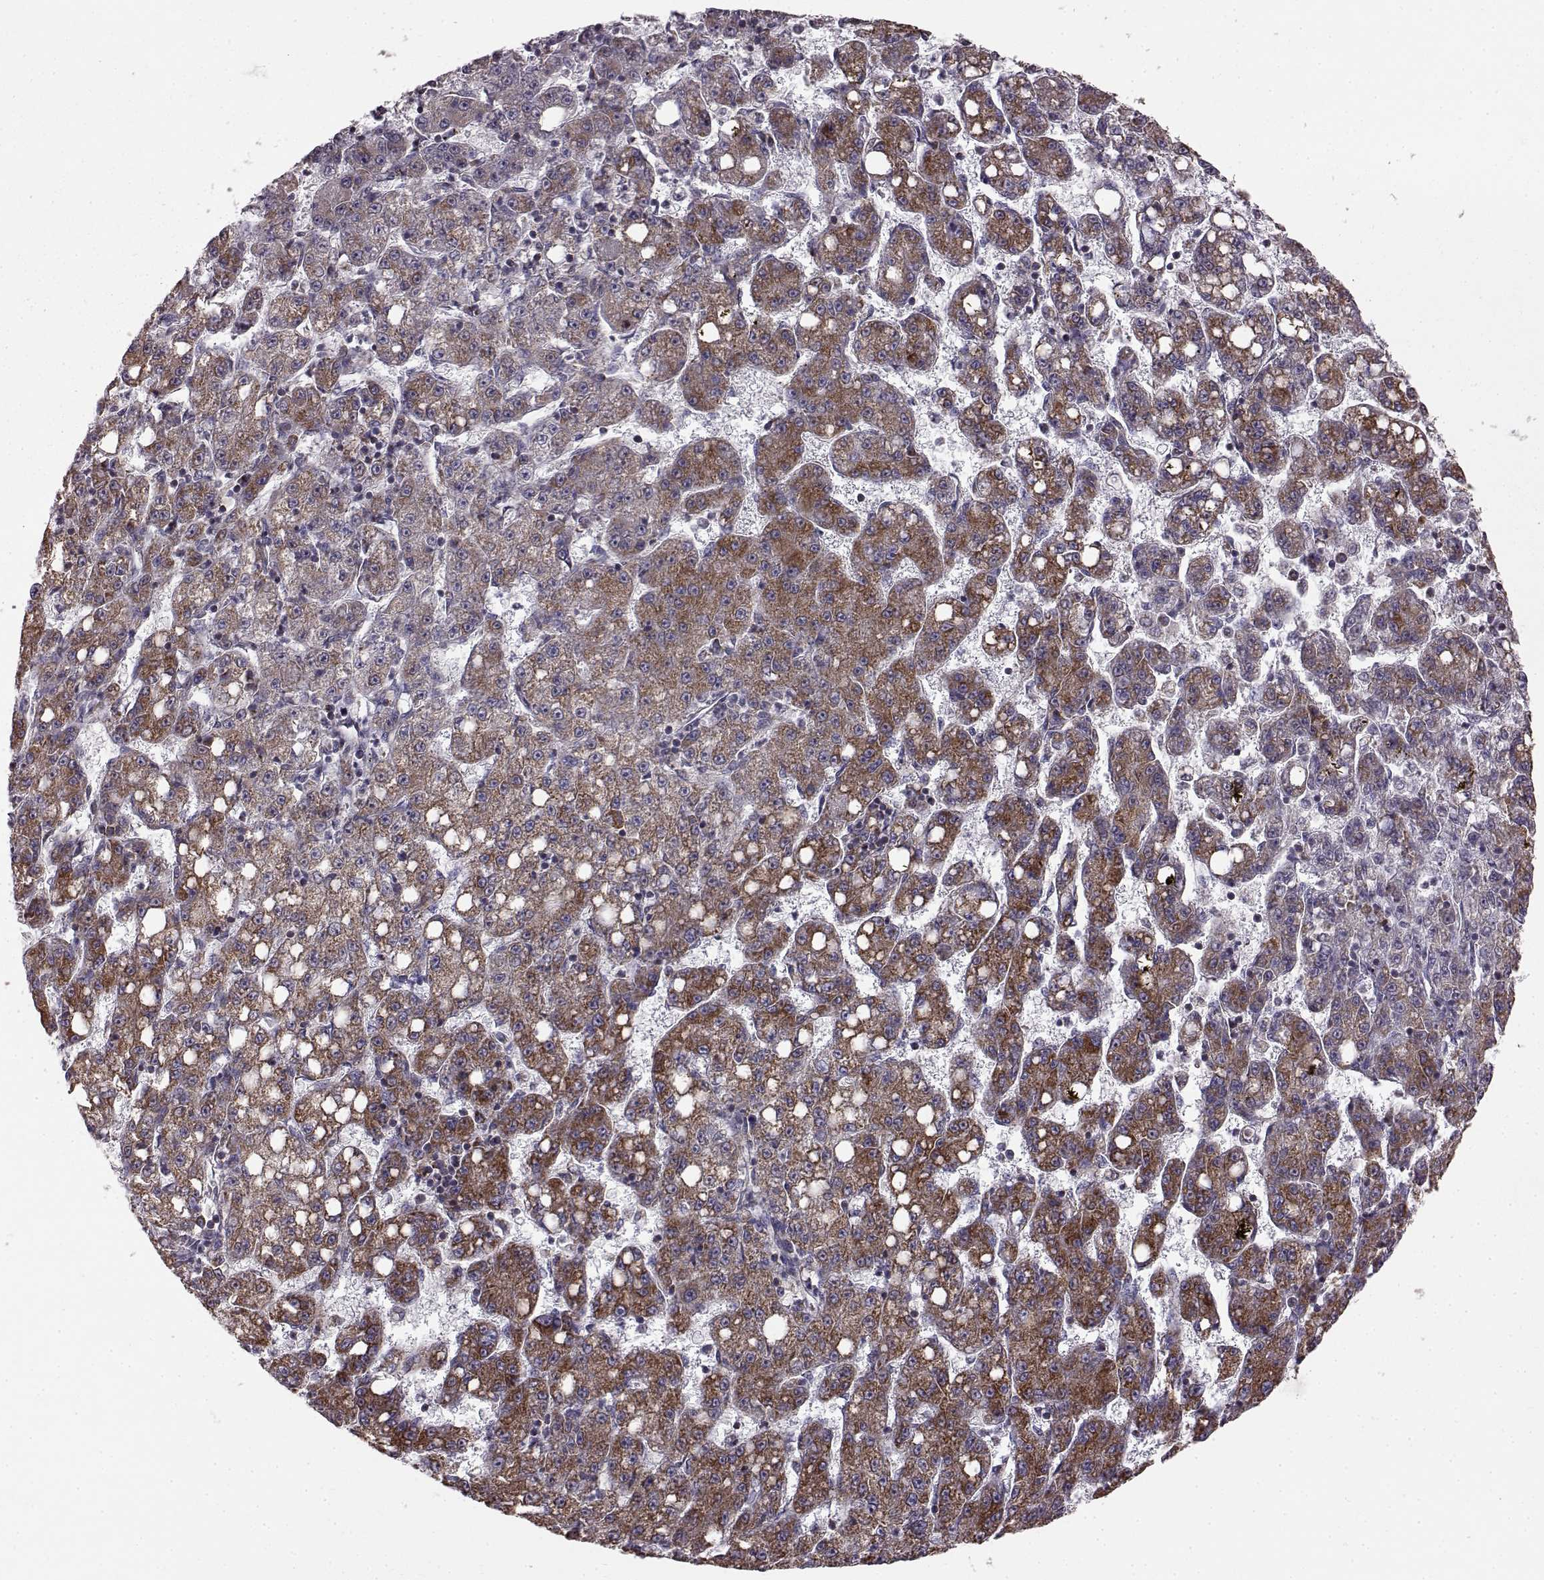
{"staining": {"intensity": "strong", "quantity": ">75%", "location": "cytoplasmic/membranous"}, "tissue": "liver cancer", "cell_type": "Tumor cells", "image_type": "cancer", "snomed": [{"axis": "morphology", "description": "Carcinoma, Hepatocellular, NOS"}, {"axis": "topography", "description": "Liver"}], "caption": "Immunohistochemistry micrograph of neoplastic tissue: human hepatocellular carcinoma (liver) stained using immunohistochemistry (IHC) reveals high levels of strong protein expression localized specifically in the cytoplasmic/membranous of tumor cells, appearing as a cytoplasmic/membranous brown color.", "gene": "FAM8A1", "patient": {"sex": "female", "age": 65}}